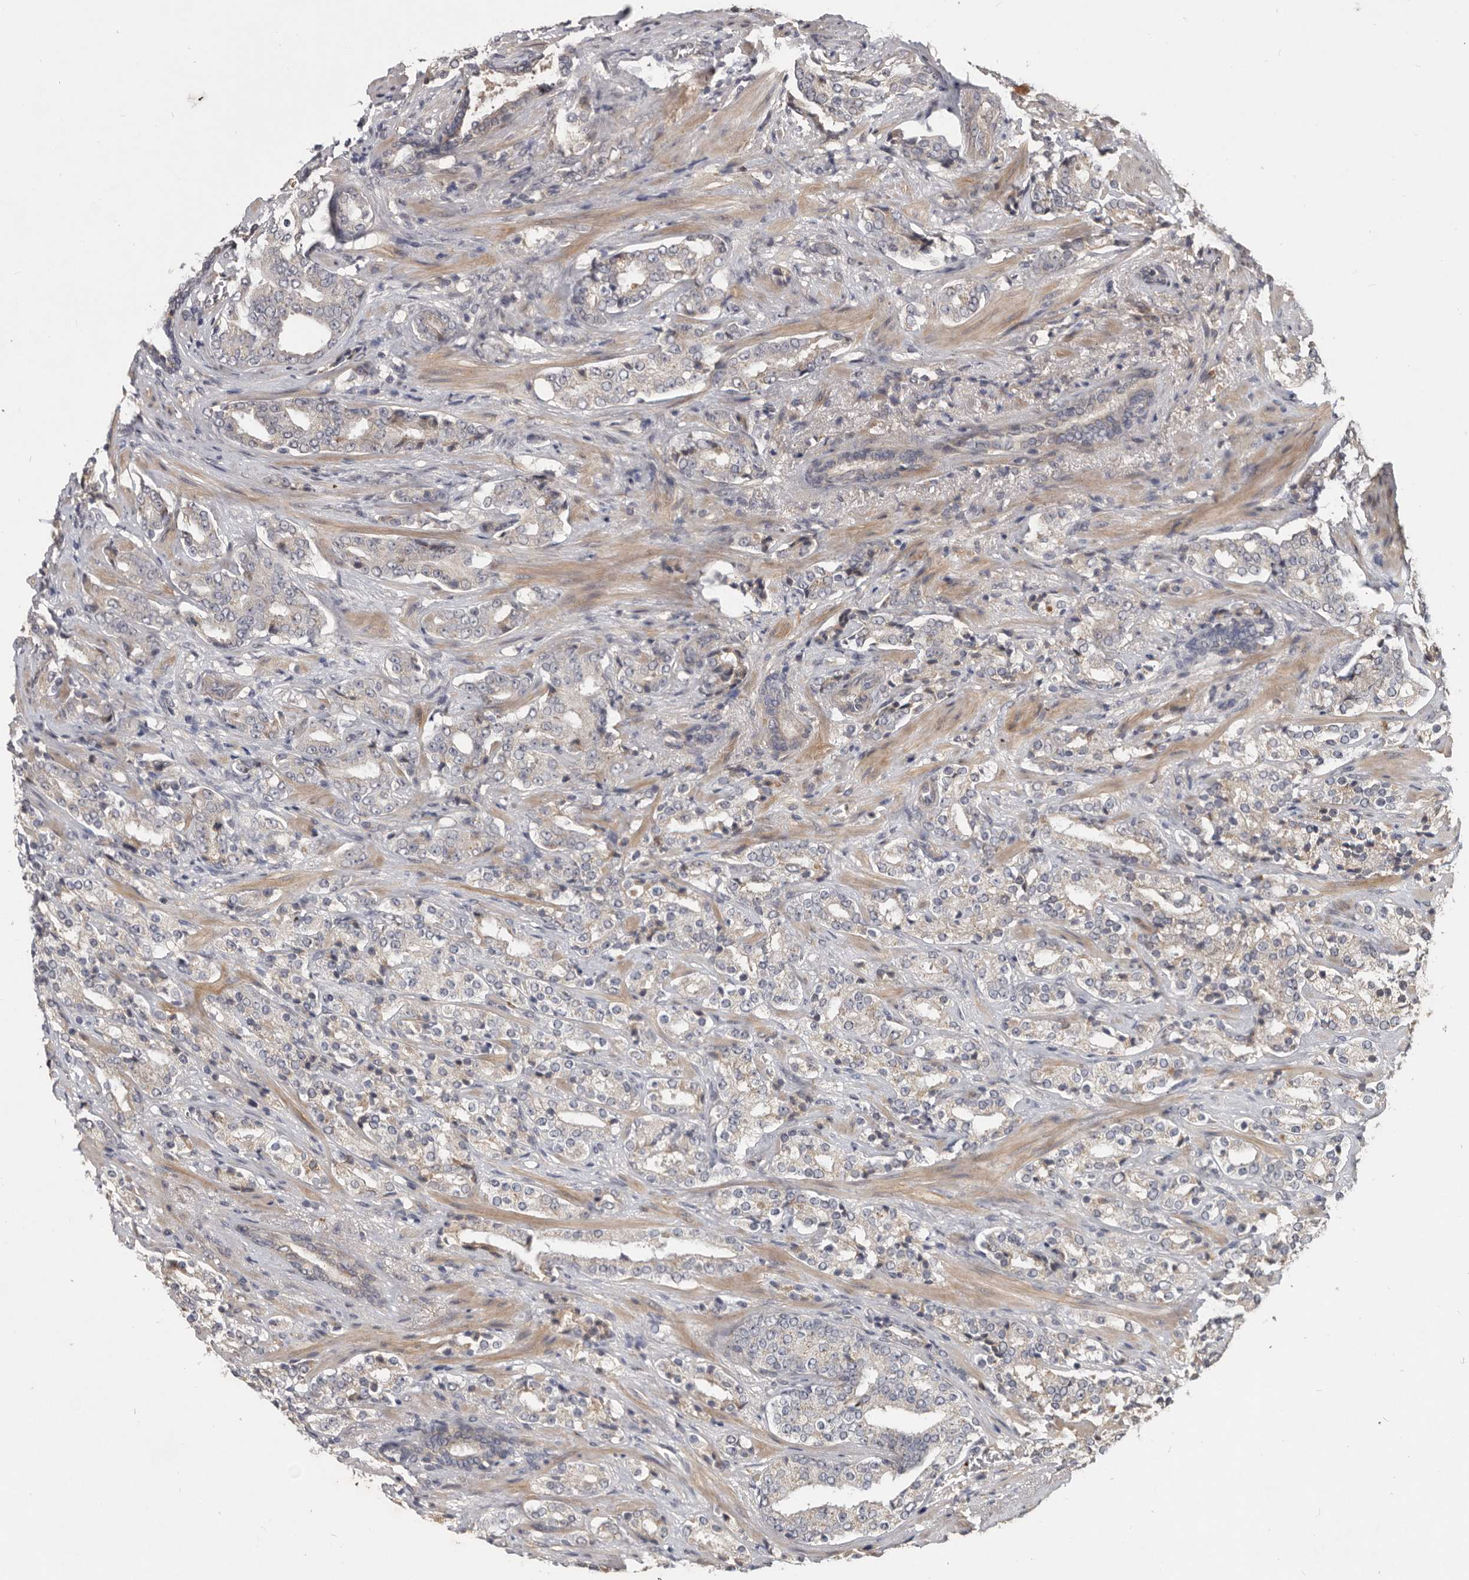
{"staining": {"intensity": "weak", "quantity": "25%-75%", "location": "cytoplasmic/membranous"}, "tissue": "prostate cancer", "cell_type": "Tumor cells", "image_type": "cancer", "snomed": [{"axis": "morphology", "description": "Adenocarcinoma, High grade"}, {"axis": "topography", "description": "Prostate"}], "caption": "Weak cytoplasmic/membranous staining is seen in approximately 25%-75% of tumor cells in prostate cancer.", "gene": "DNAJC28", "patient": {"sex": "male", "age": 71}}